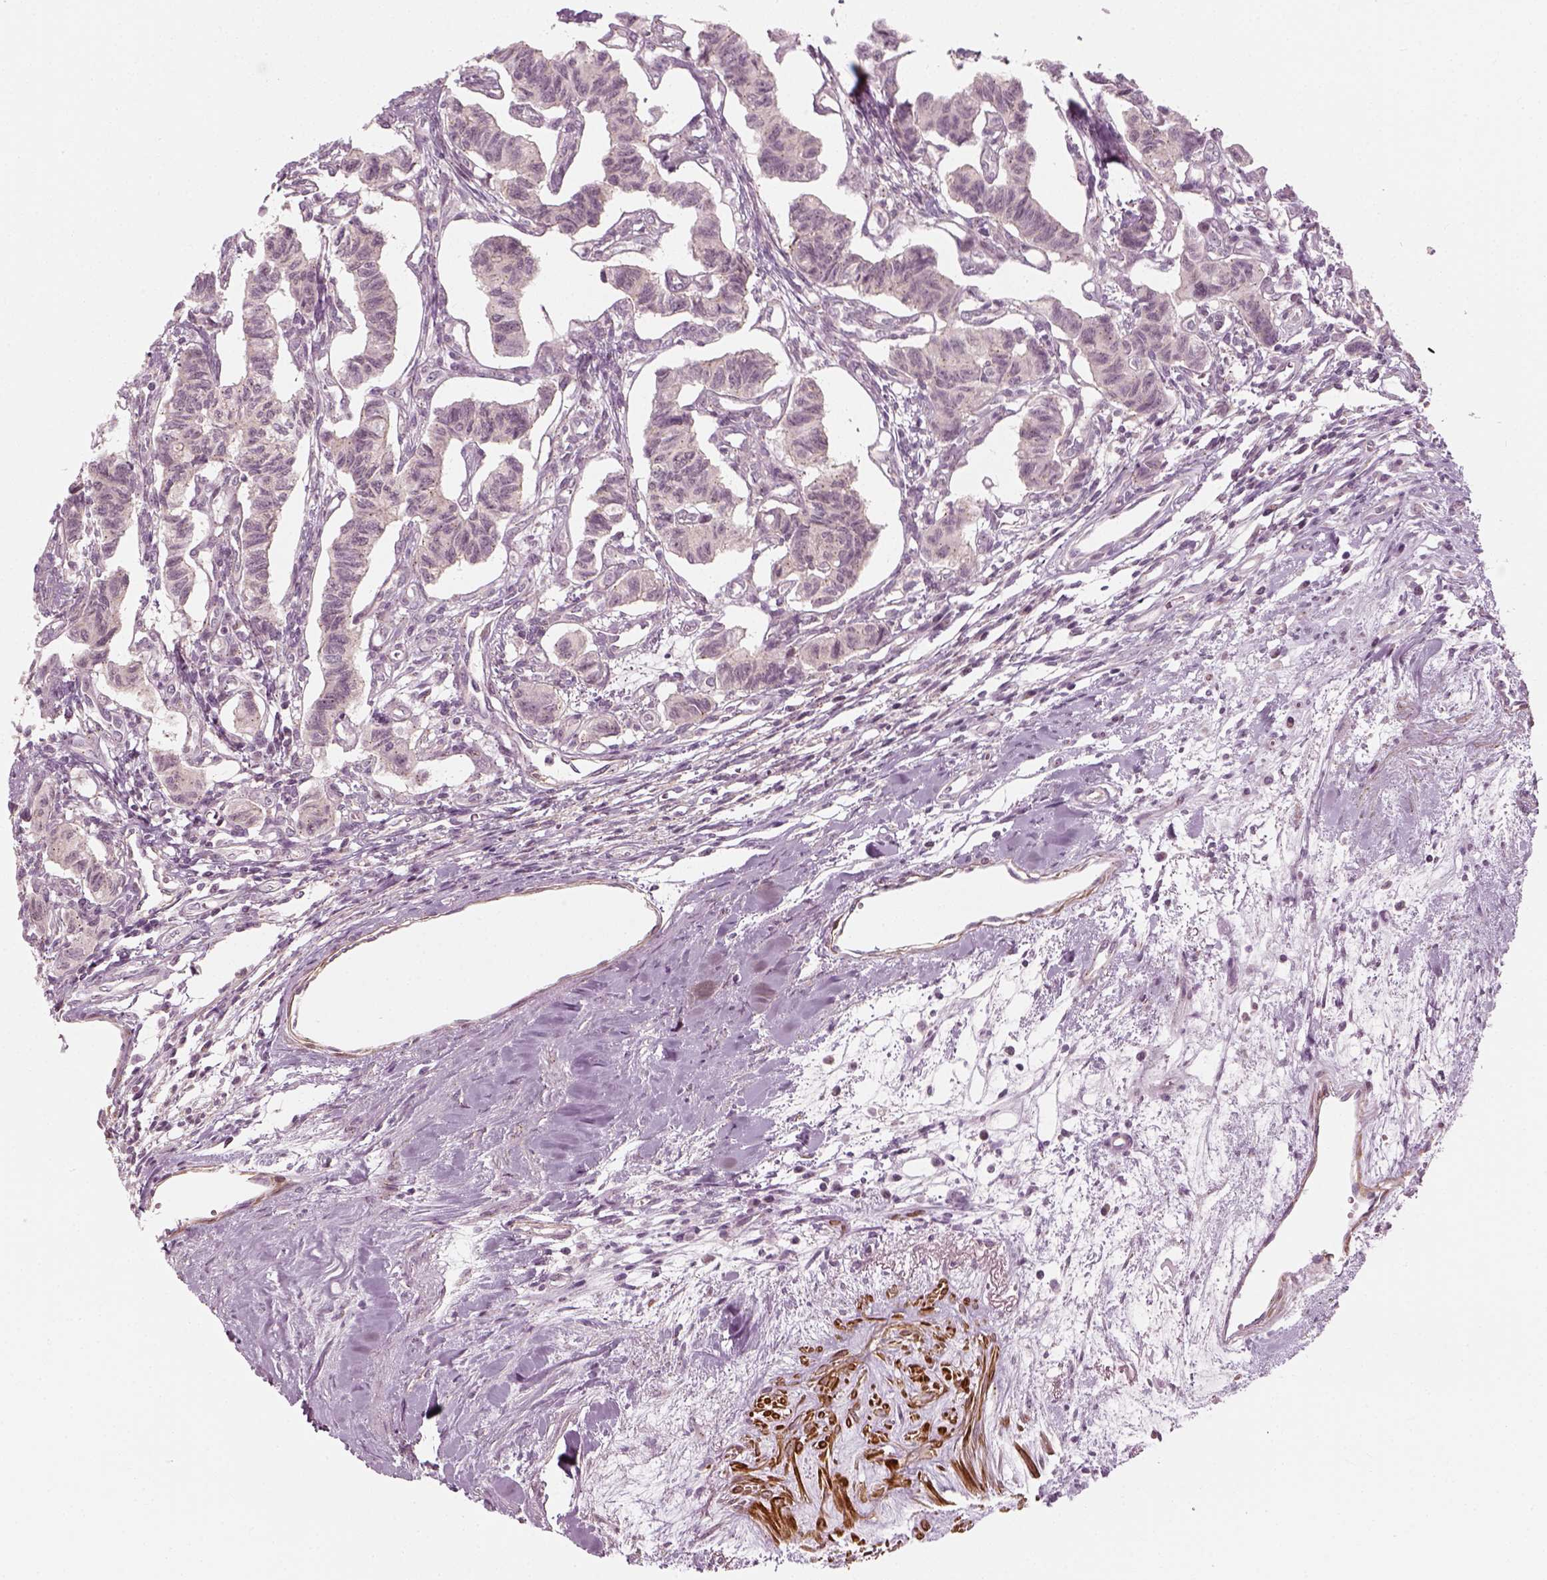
{"staining": {"intensity": "negative", "quantity": "none", "location": "none"}, "tissue": "carcinoid", "cell_type": "Tumor cells", "image_type": "cancer", "snomed": [{"axis": "morphology", "description": "Carcinoid, malignant, NOS"}, {"axis": "topography", "description": "Kidney"}], "caption": "Immunohistochemical staining of carcinoid (malignant) demonstrates no significant expression in tumor cells.", "gene": "MLIP", "patient": {"sex": "female", "age": 41}}